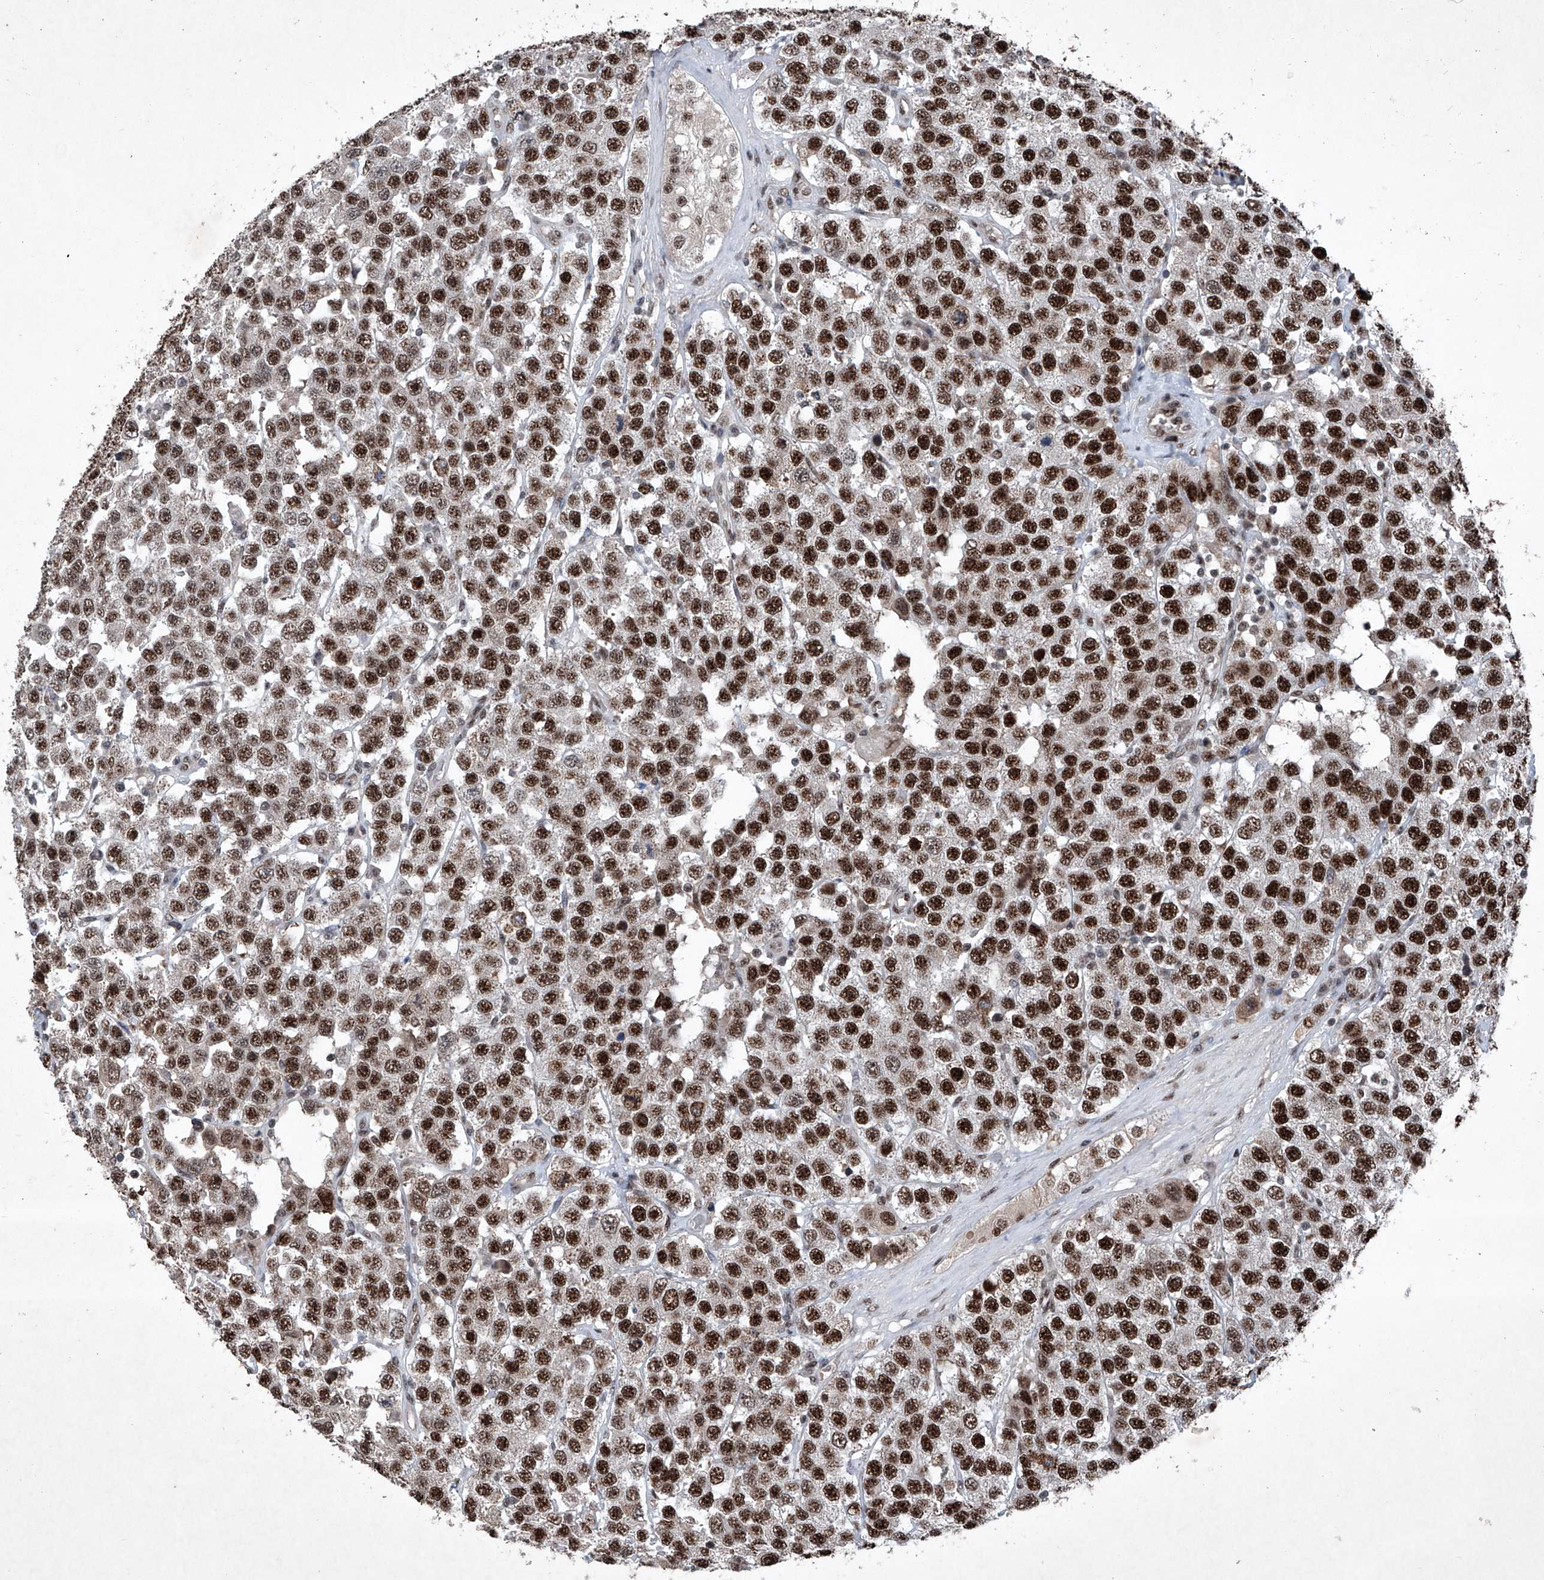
{"staining": {"intensity": "strong", "quantity": "25%-75%", "location": "nuclear"}, "tissue": "testis cancer", "cell_type": "Tumor cells", "image_type": "cancer", "snomed": [{"axis": "morphology", "description": "Seminoma, NOS"}, {"axis": "topography", "description": "Testis"}], "caption": "A micrograph of human seminoma (testis) stained for a protein reveals strong nuclear brown staining in tumor cells.", "gene": "DDX39B", "patient": {"sex": "male", "age": 28}}